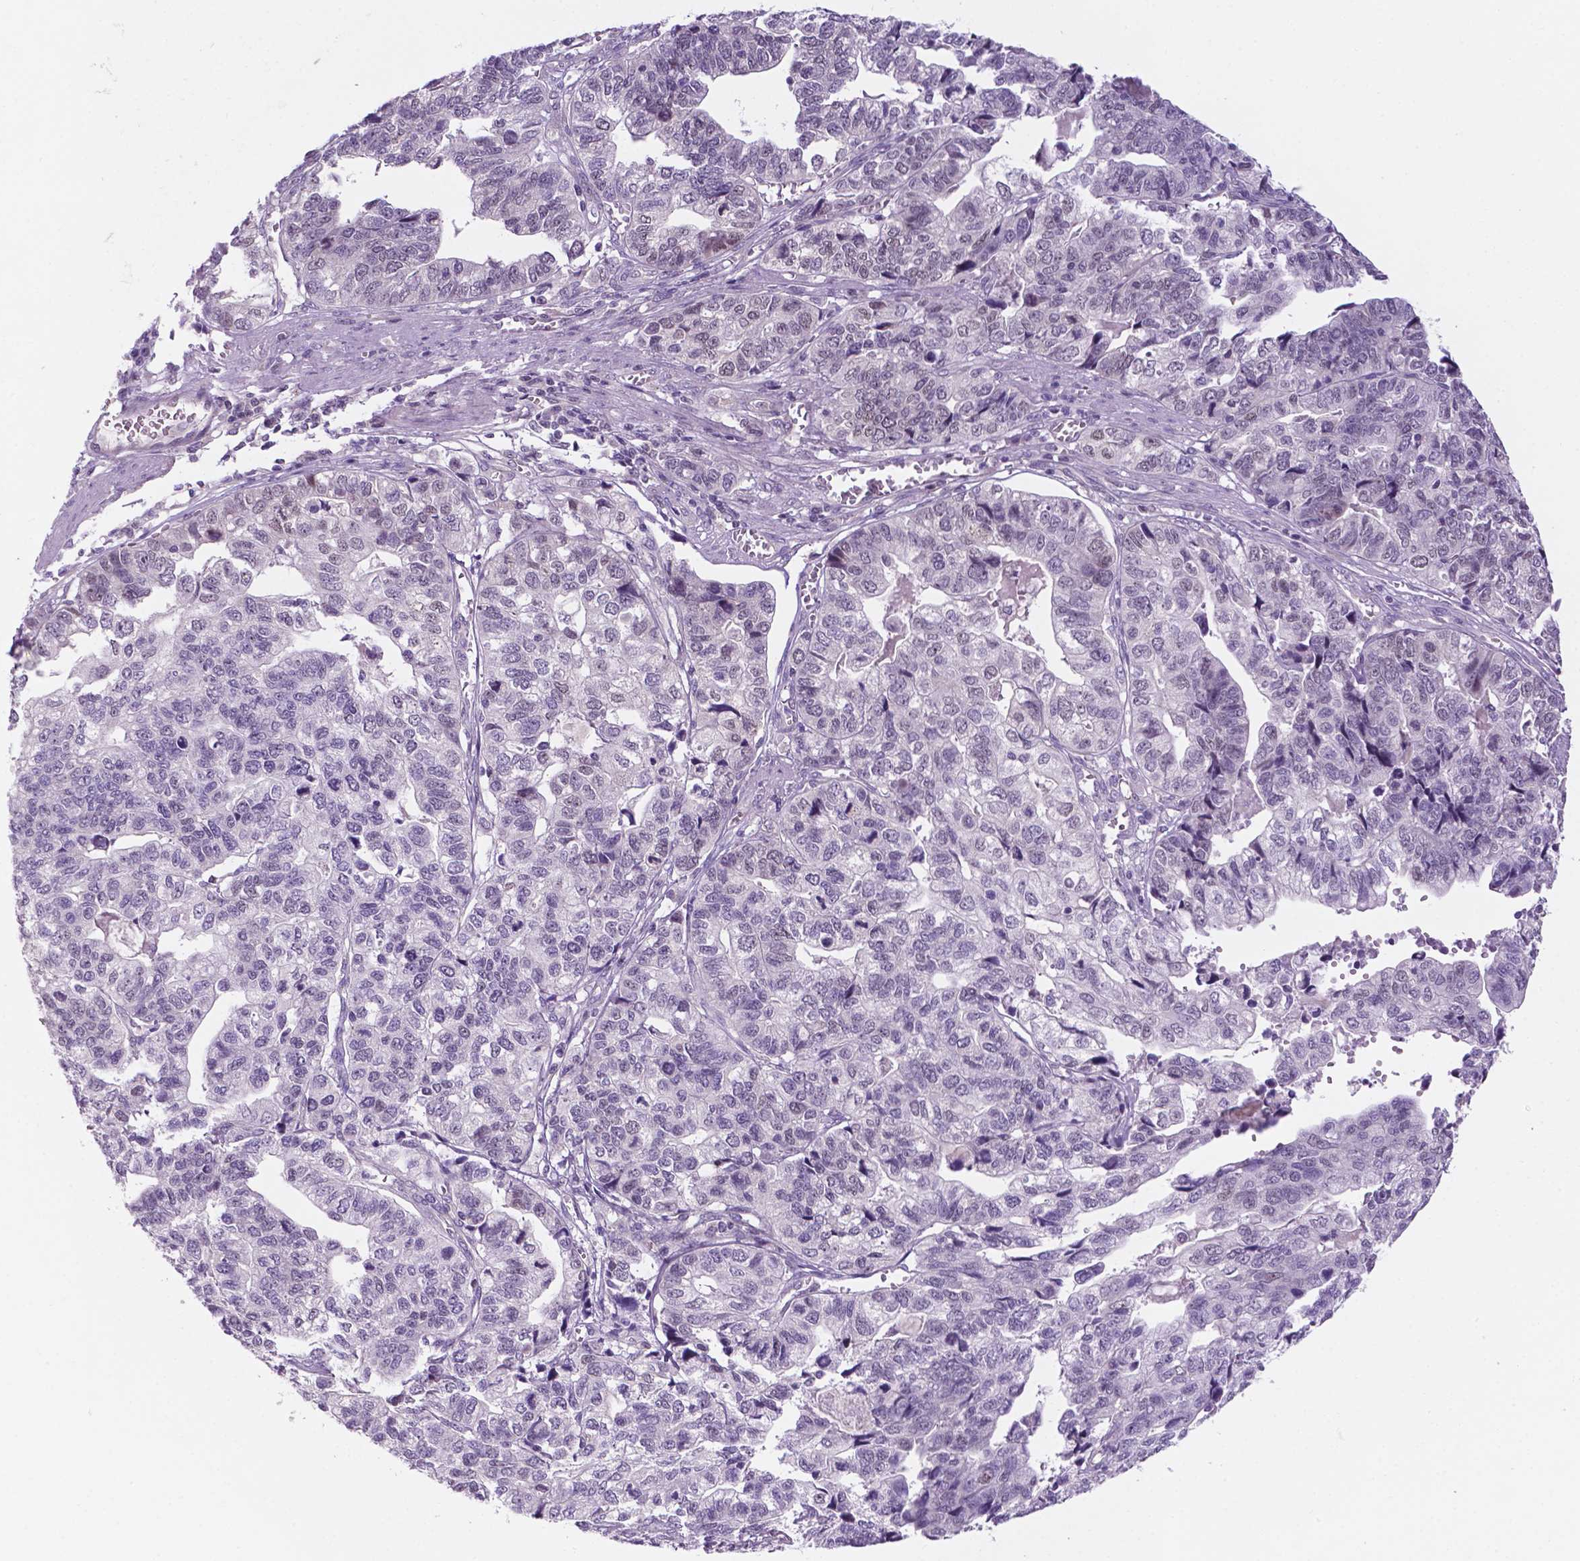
{"staining": {"intensity": "negative", "quantity": "none", "location": "none"}, "tissue": "stomach cancer", "cell_type": "Tumor cells", "image_type": "cancer", "snomed": [{"axis": "morphology", "description": "Adenocarcinoma, NOS"}, {"axis": "topography", "description": "Stomach, upper"}], "caption": "A micrograph of human stomach cancer is negative for staining in tumor cells.", "gene": "FAM50B", "patient": {"sex": "female", "age": 67}}